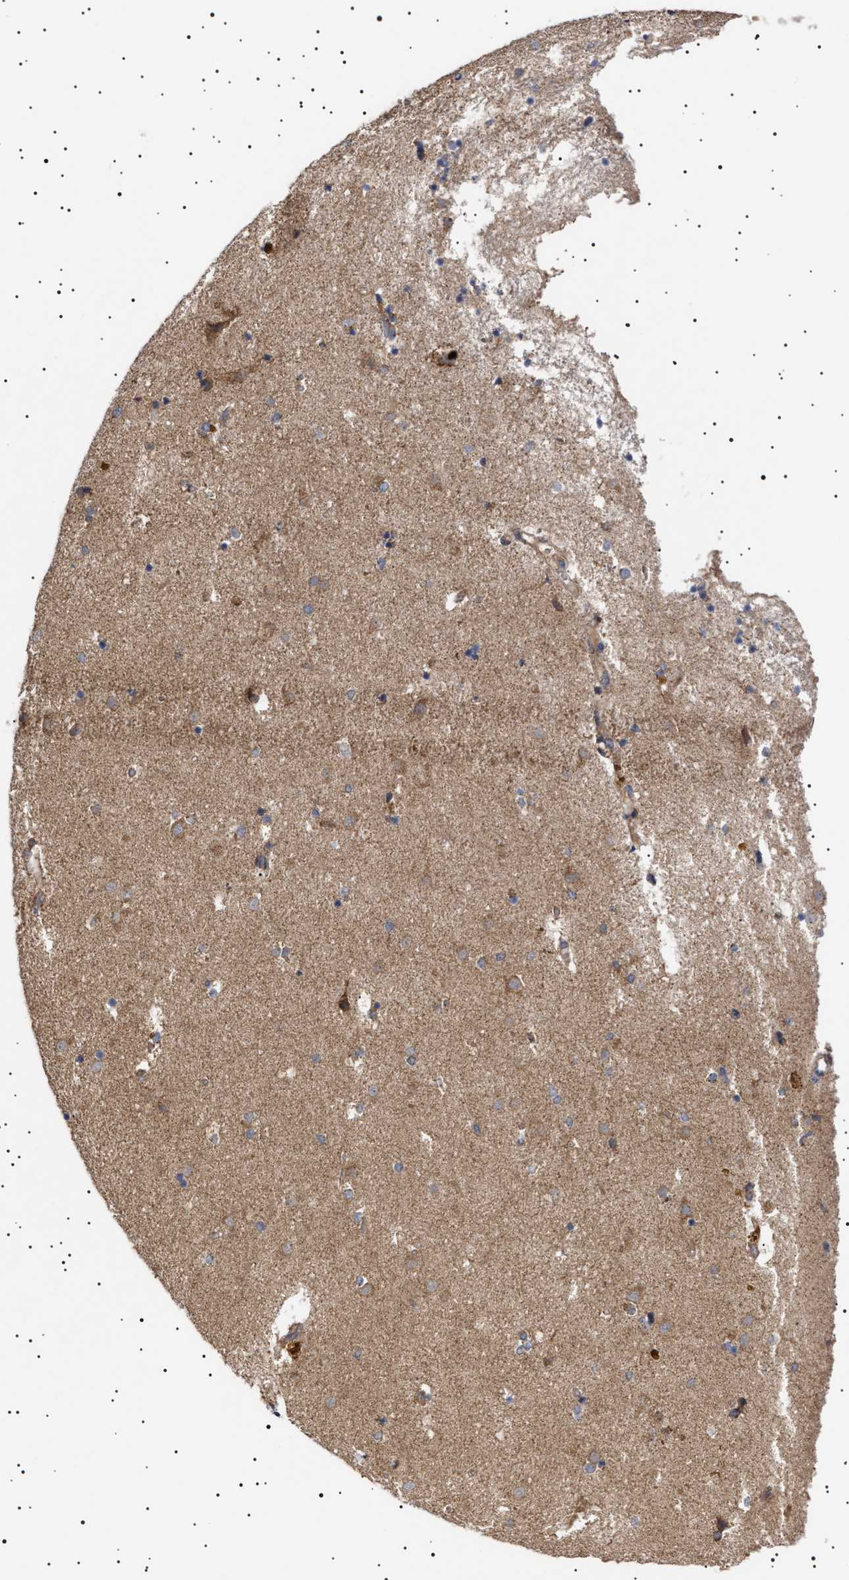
{"staining": {"intensity": "moderate", "quantity": "25%-75%", "location": "cytoplasmic/membranous"}, "tissue": "caudate", "cell_type": "Glial cells", "image_type": "normal", "snomed": [{"axis": "morphology", "description": "Normal tissue, NOS"}, {"axis": "topography", "description": "Lateral ventricle wall"}], "caption": "Immunohistochemical staining of unremarkable caudate reveals medium levels of moderate cytoplasmic/membranous staining in about 25%-75% of glial cells.", "gene": "MRPL10", "patient": {"sex": "male", "age": 70}}